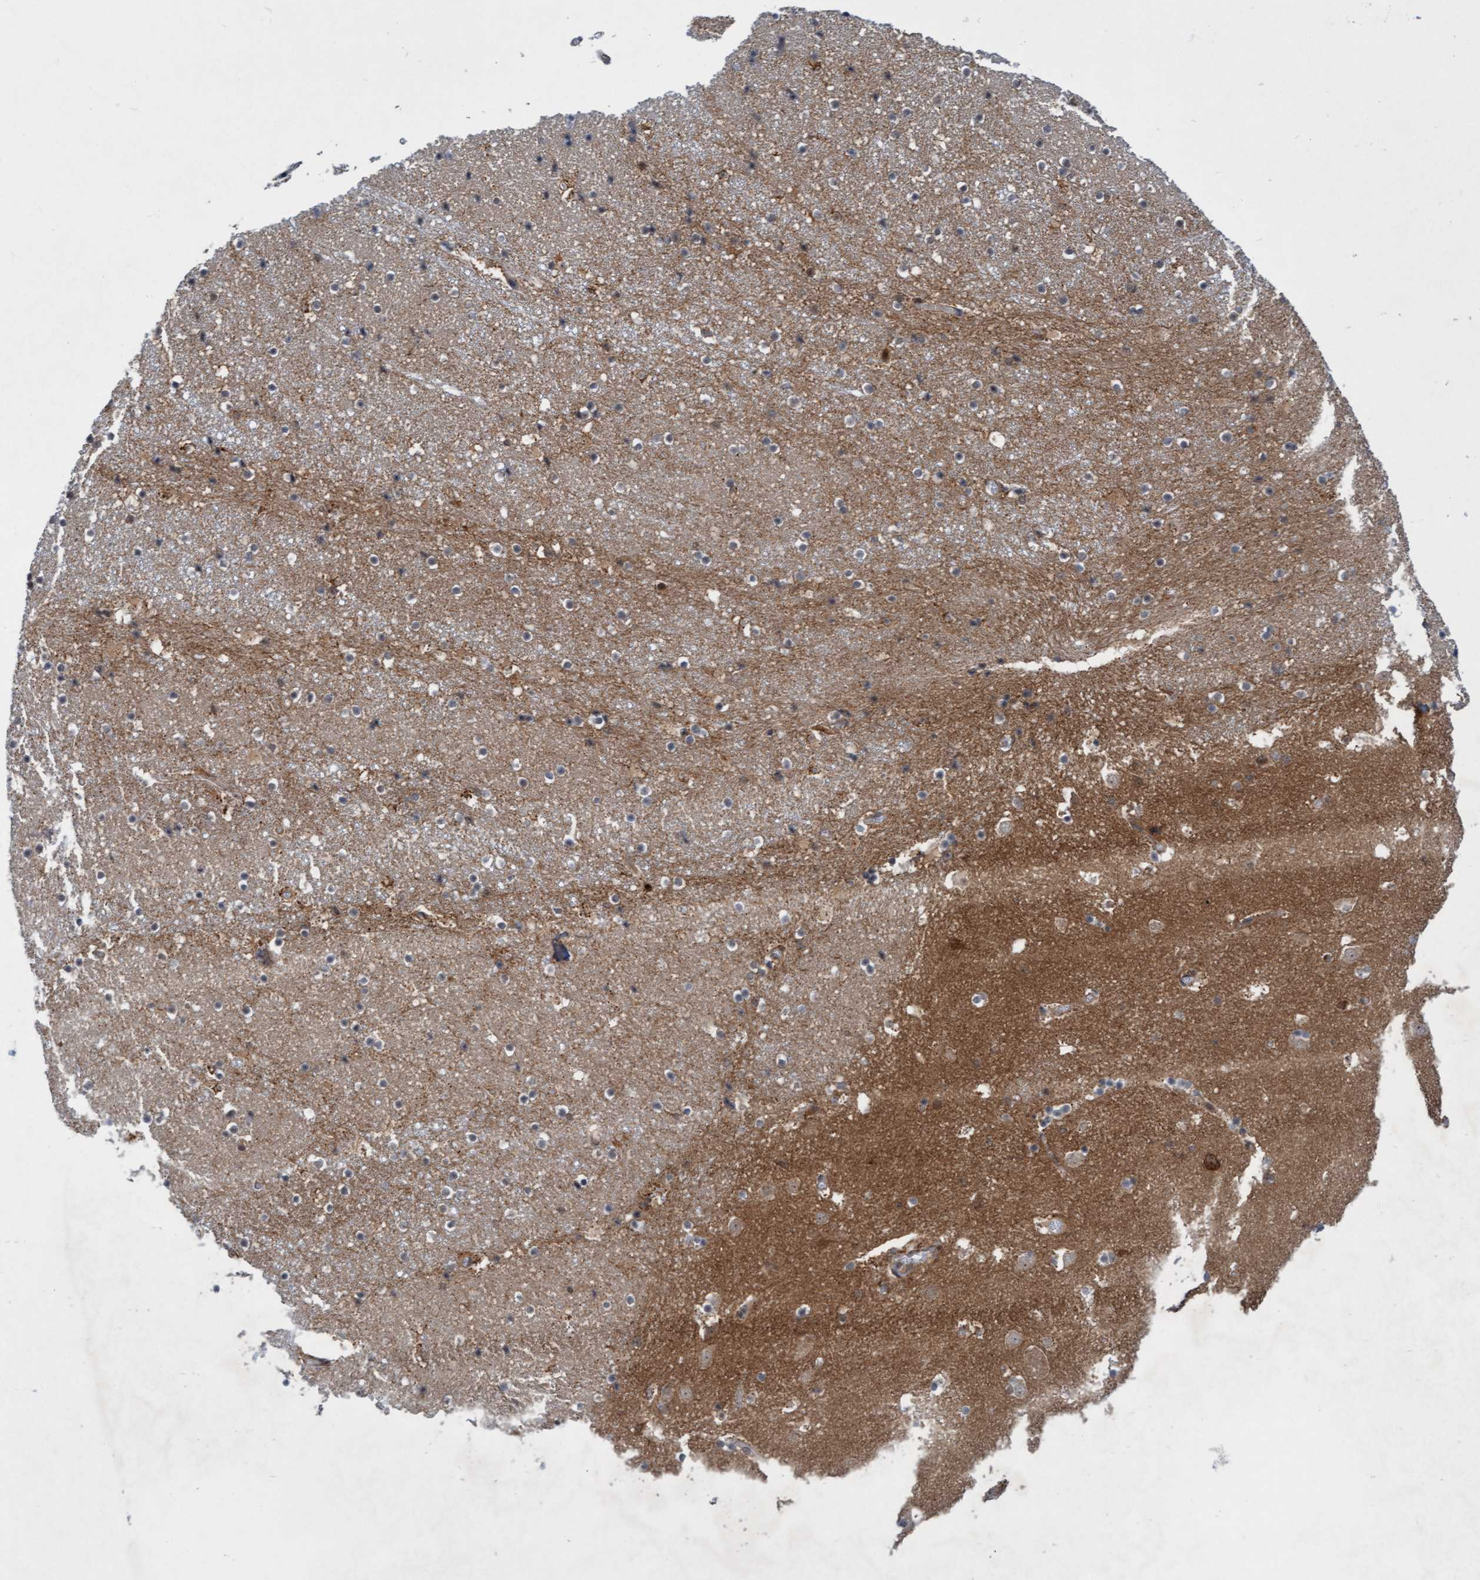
{"staining": {"intensity": "weak", "quantity": "25%-75%", "location": "cytoplasmic/membranous"}, "tissue": "caudate", "cell_type": "Glial cells", "image_type": "normal", "snomed": [{"axis": "morphology", "description": "Normal tissue, NOS"}, {"axis": "topography", "description": "Lateral ventricle wall"}], "caption": "IHC histopathology image of unremarkable caudate stained for a protein (brown), which demonstrates low levels of weak cytoplasmic/membranous expression in about 25%-75% of glial cells.", "gene": "RAP1GAP2", "patient": {"sex": "male", "age": 45}}